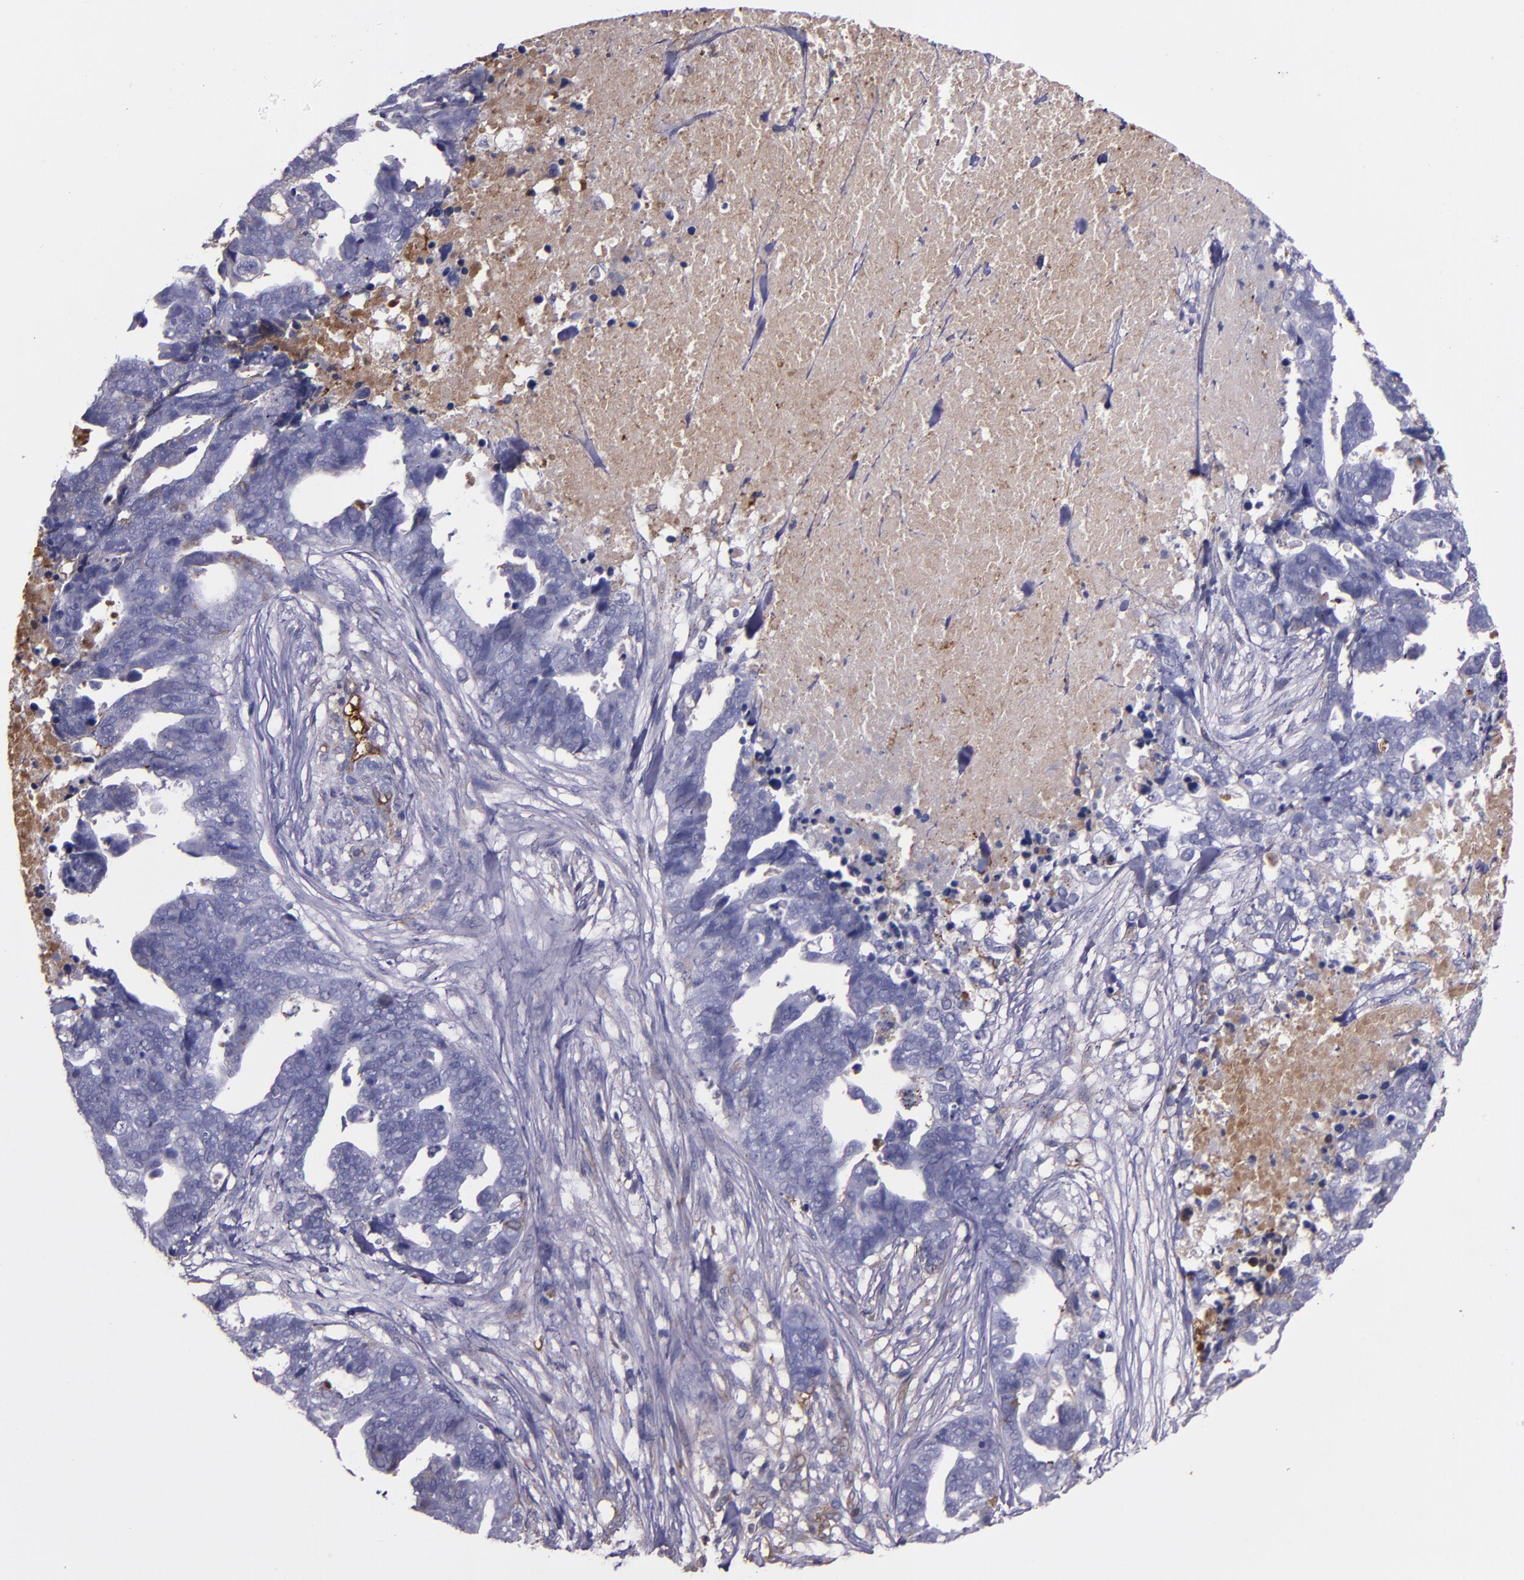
{"staining": {"intensity": "negative", "quantity": "none", "location": "none"}, "tissue": "ovarian cancer", "cell_type": "Tumor cells", "image_type": "cancer", "snomed": [{"axis": "morphology", "description": "Normal tissue, NOS"}, {"axis": "morphology", "description": "Cystadenocarcinoma, serous, NOS"}, {"axis": "topography", "description": "Fallopian tube"}, {"axis": "topography", "description": "Ovary"}], "caption": "An immunohistochemistry (IHC) micrograph of serous cystadenocarcinoma (ovarian) is shown. There is no staining in tumor cells of serous cystadenocarcinoma (ovarian).", "gene": "A2M", "patient": {"sex": "female", "age": 56}}